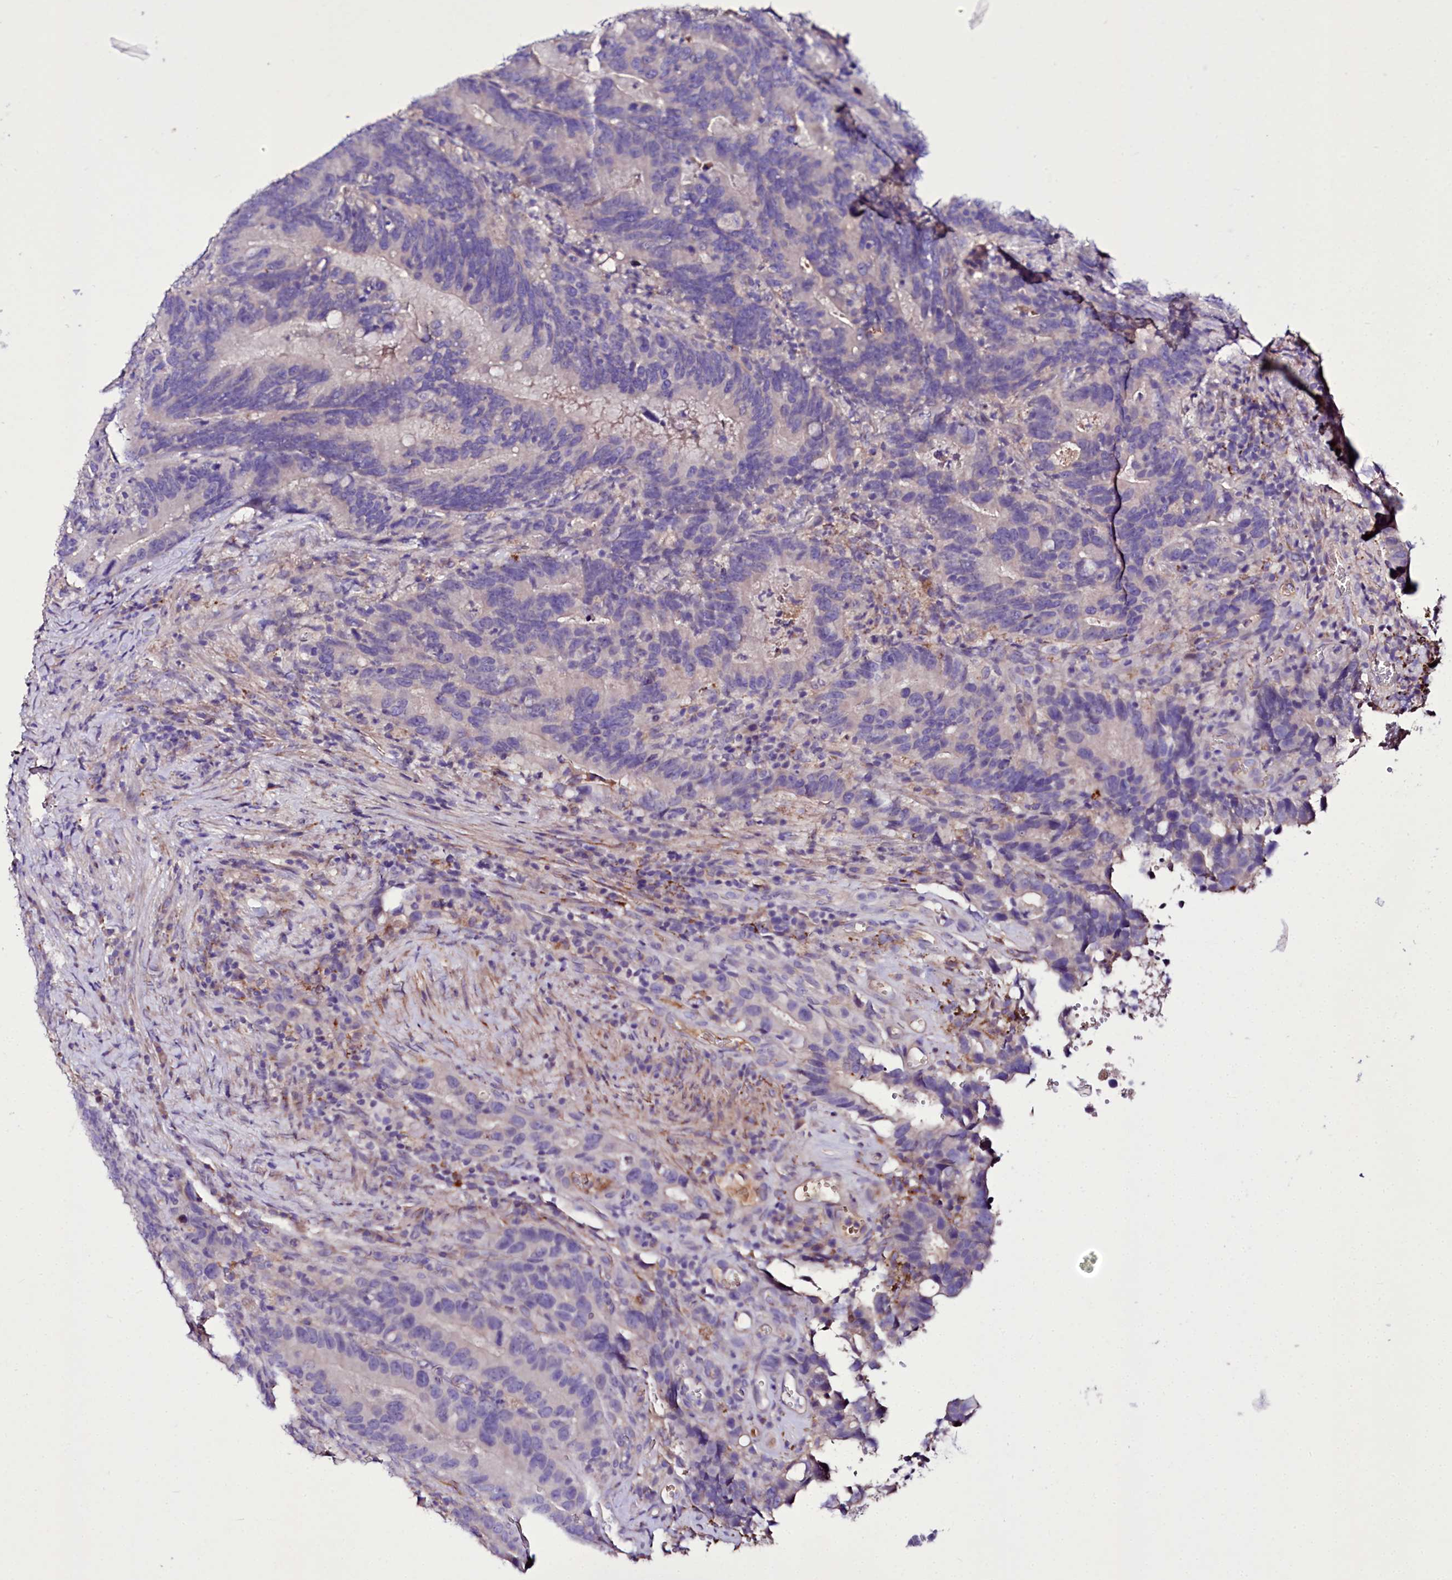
{"staining": {"intensity": "negative", "quantity": "none", "location": "none"}, "tissue": "colorectal cancer", "cell_type": "Tumor cells", "image_type": "cancer", "snomed": [{"axis": "morphology", "description": "Adenocarcinoma, NOS"}, {"axis": "topography", "description": "Colon"}], "caption": "Immunohistochemistry of human adenocarcinoma (colorectal) reveals no positivity in tumor cells.", "gene": "PPP1R32", "patient": {"sex": "female", "age": 66}}